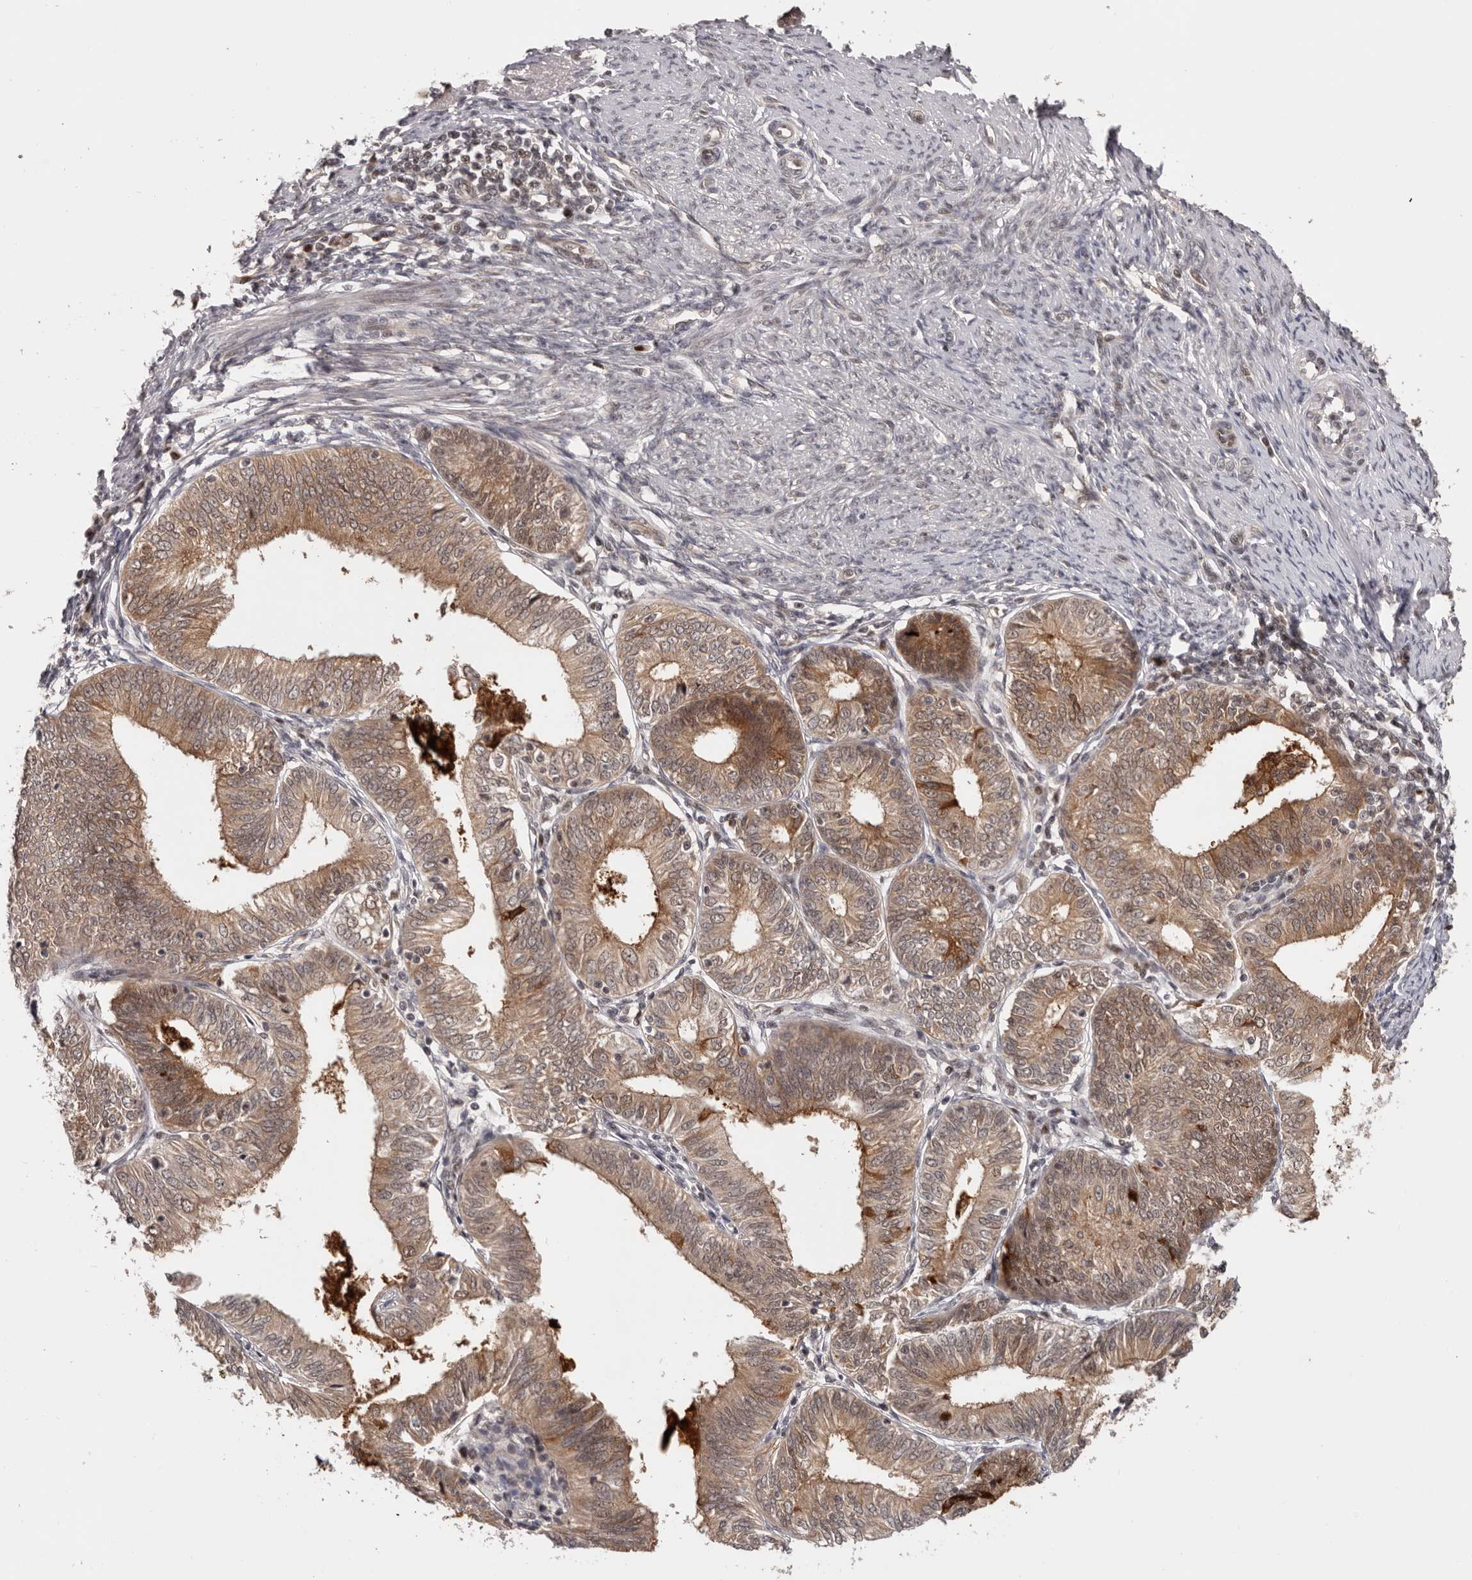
{"staining": {"intensity": "moderate", "quantity": ">75%", "location": "cytoplasmic/membranous"}, "tissue": "endometrial cancer", "cell_type": "Tumor cells", "image_type": "cancer", "snomed": [{"axis": "morphology", "description": "Adenocarcinoma, NOS"}, {"axis": "topography", "description": "Endometrium"}], "caption": "About >75% of tumor cells in adenocarcinoma (endometrial) show moderate cytoplasmic/membranous protein staining as visualized by brown immunohistochemical staining.", "gene": "TBX5", "patient": {"sex": "female", "age": 51}}